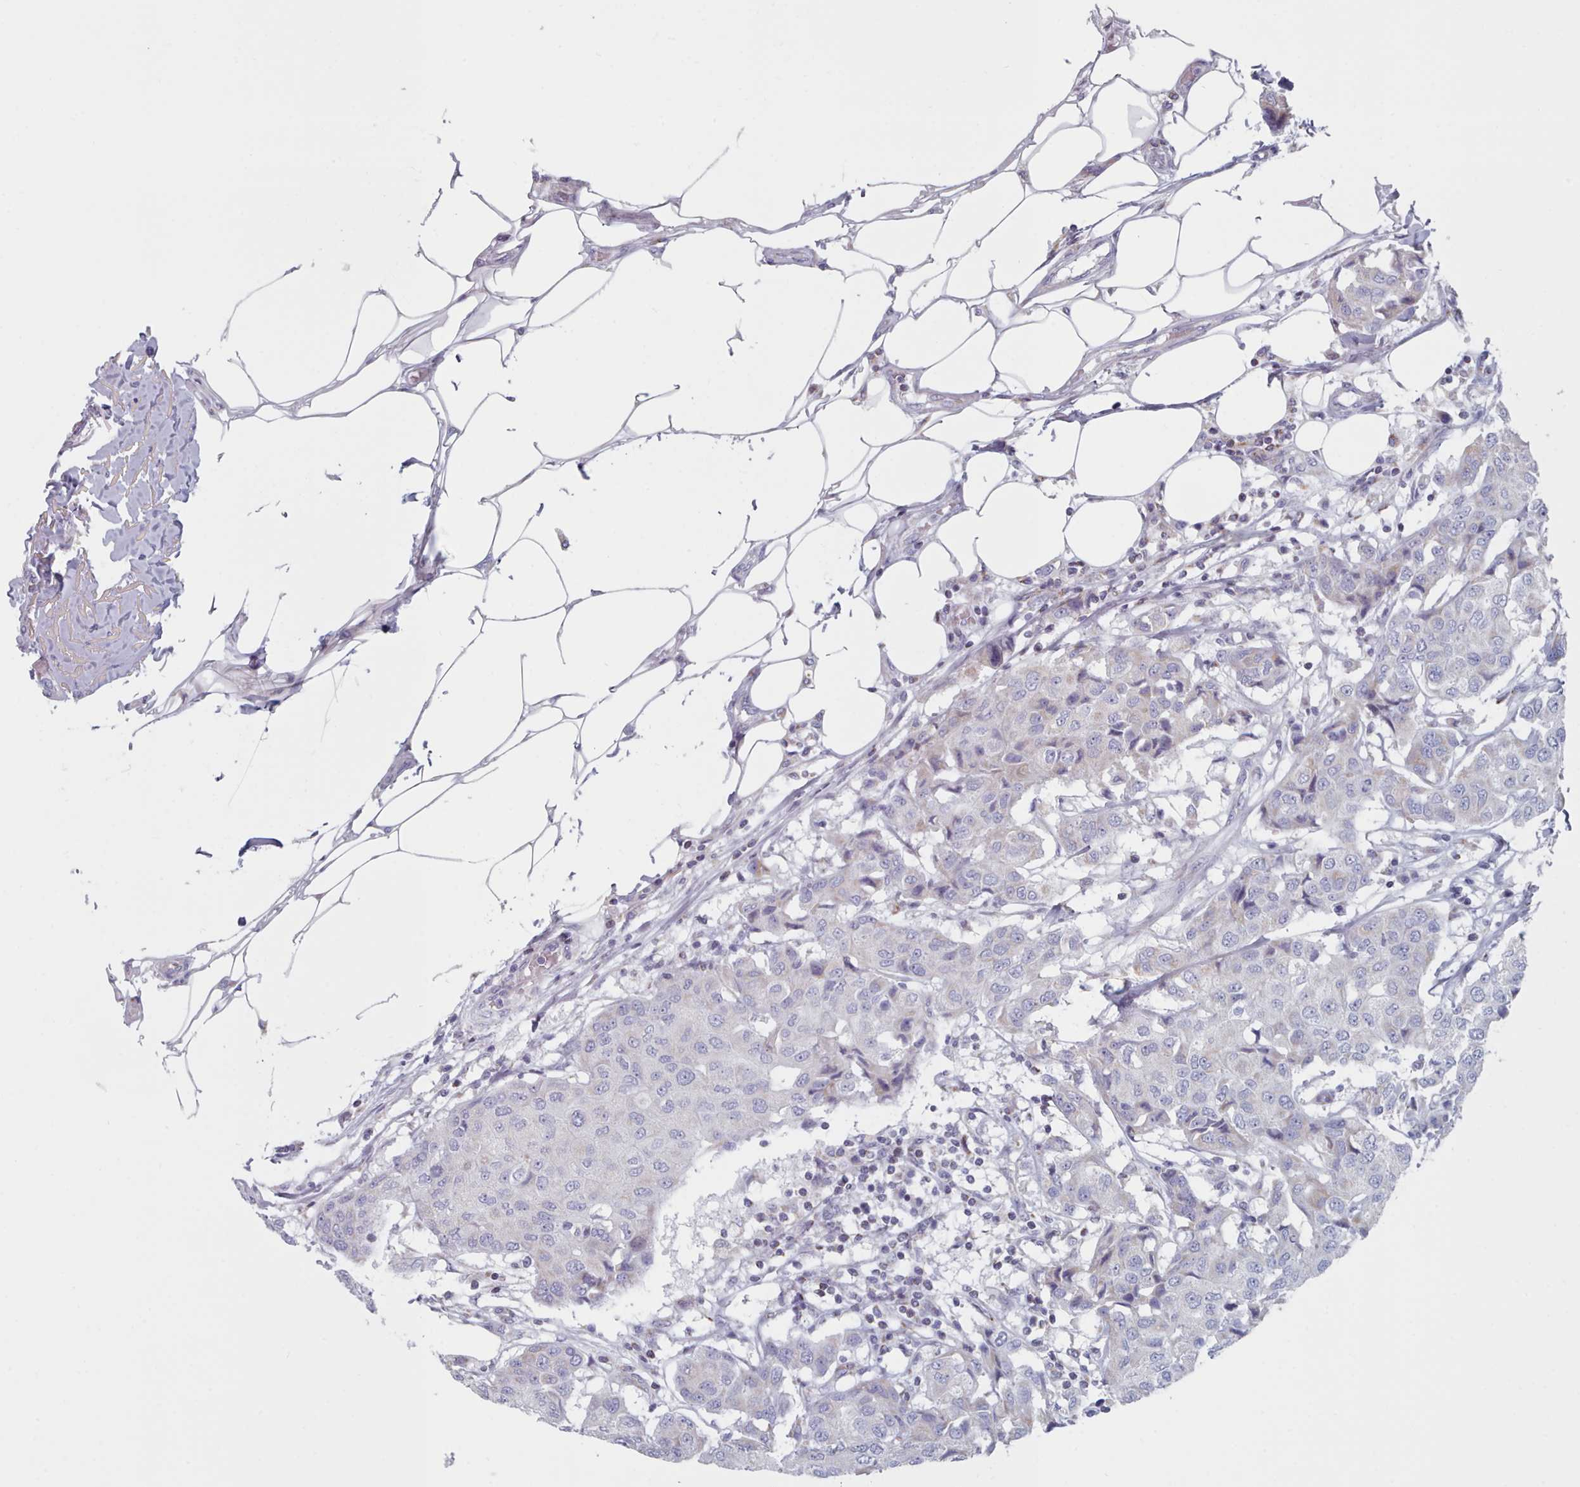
{"staining": {"intensity": "weak", "quantity": "<25%", "location": "cytoplasmic/membranous"}, "tissue": "breast cancer", "cell_type": "Tumor cells", "image_type": "cancer", "snomed": [{"axis": "morphology", "description": "Duct carcinoma"}, {"axis": "topography", "description": "Breast"}], "caption": "Immunohistochemistry micrograph of neoplastic tissue: human breast cancer stained with DAB displays no significant protein positivity in tumor cells.", "gene": "FAM170B", "patient": {"sex": "female", "age": 80}}